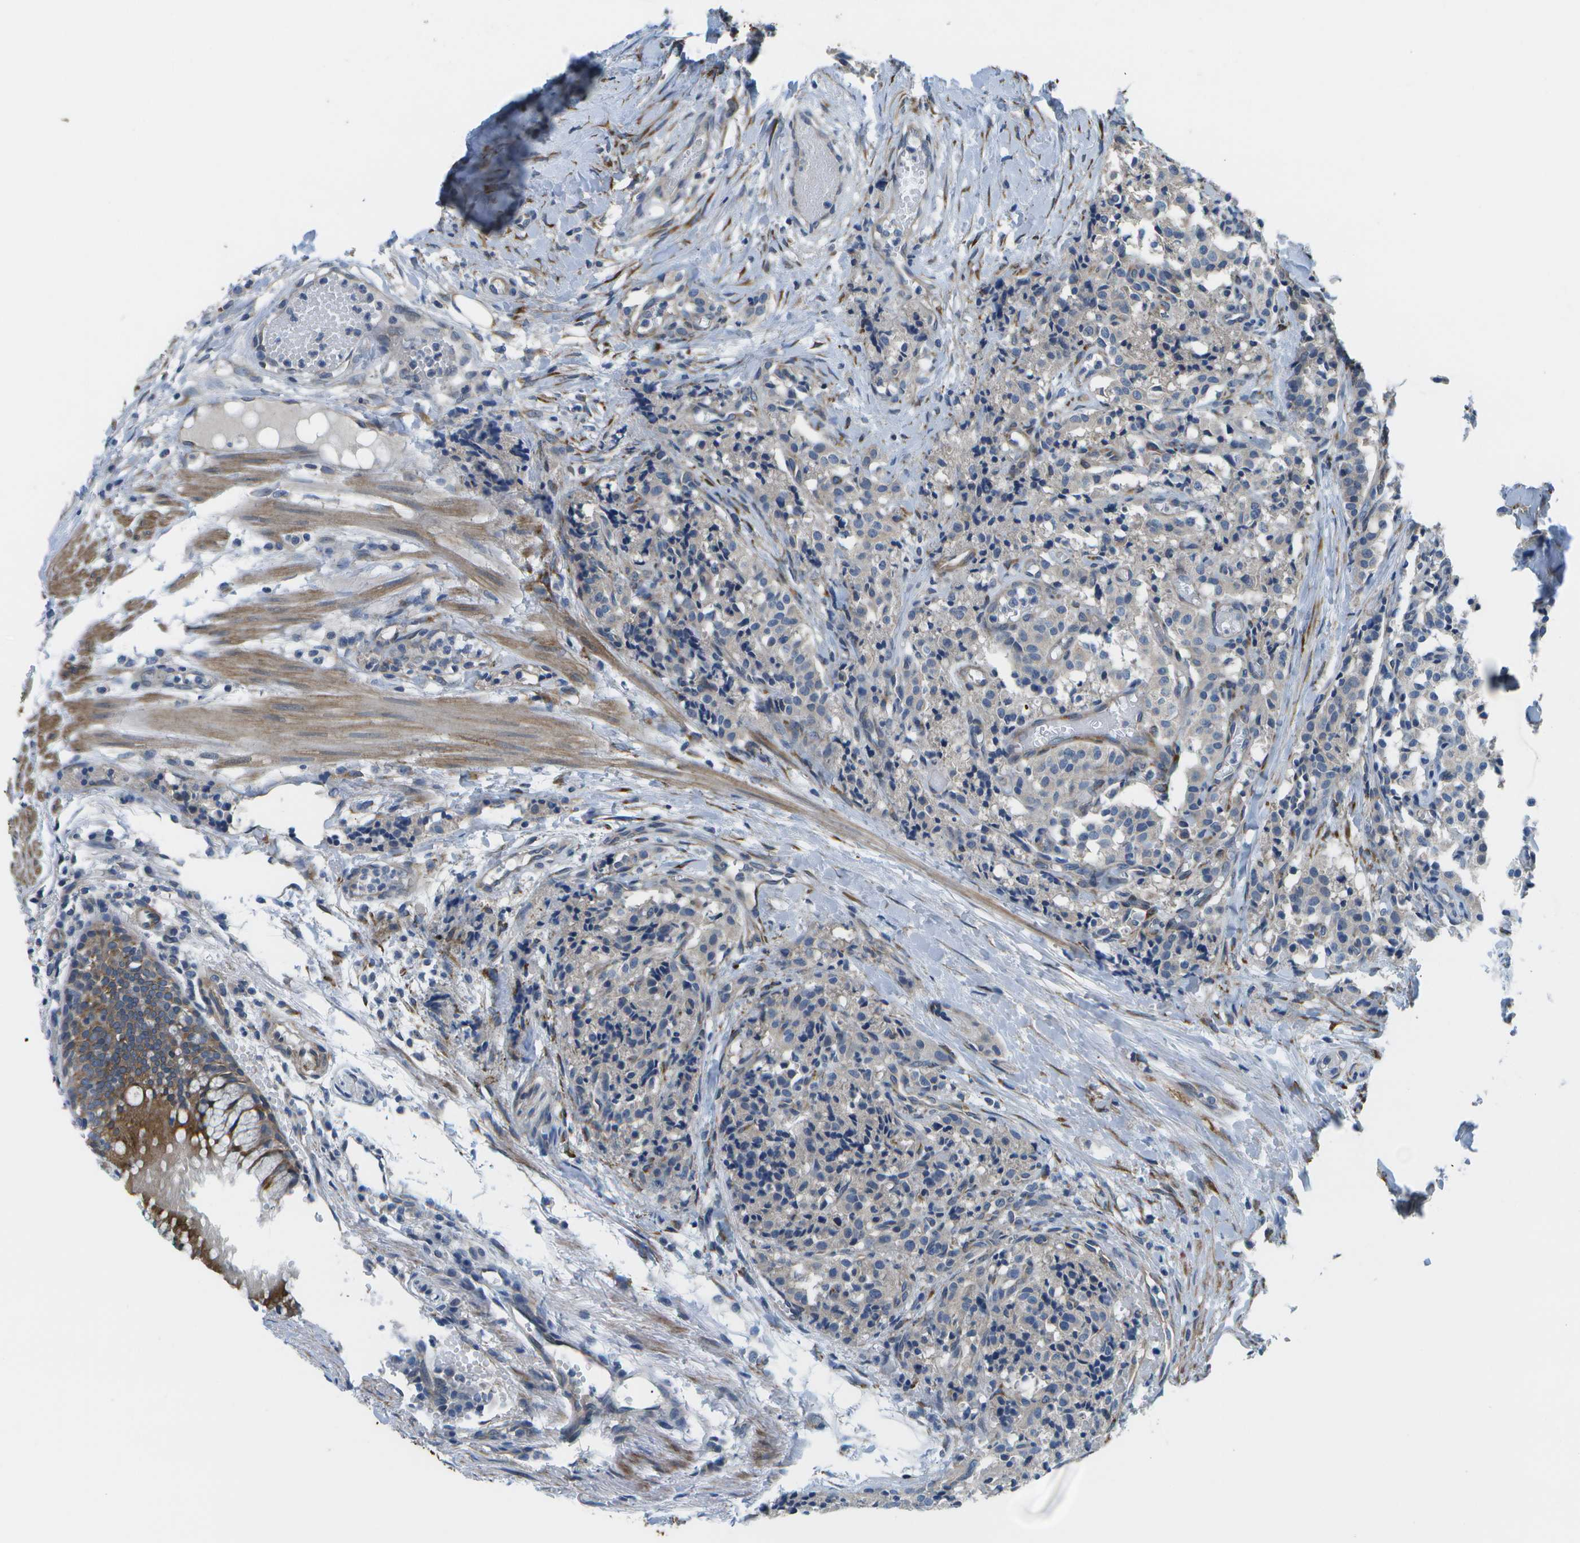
{"staining": {"intensity": "negative", "quantity": "none", "location": "none"}, "tissue": "carcinoid", "cell_type": "Tumor cells", "image_type": "cancer", "snomed": [{"axis": "morphology", "description": "Carcinoid, malignant, NOS"}, {"axis": "topography", "description": "Lung"}], "caption": "The IHC micrograph has no significant positivity in tumor cells of carcinoid tissue.", "gene": "P3H1", "patient": {"sex": "male", "age": 30}}